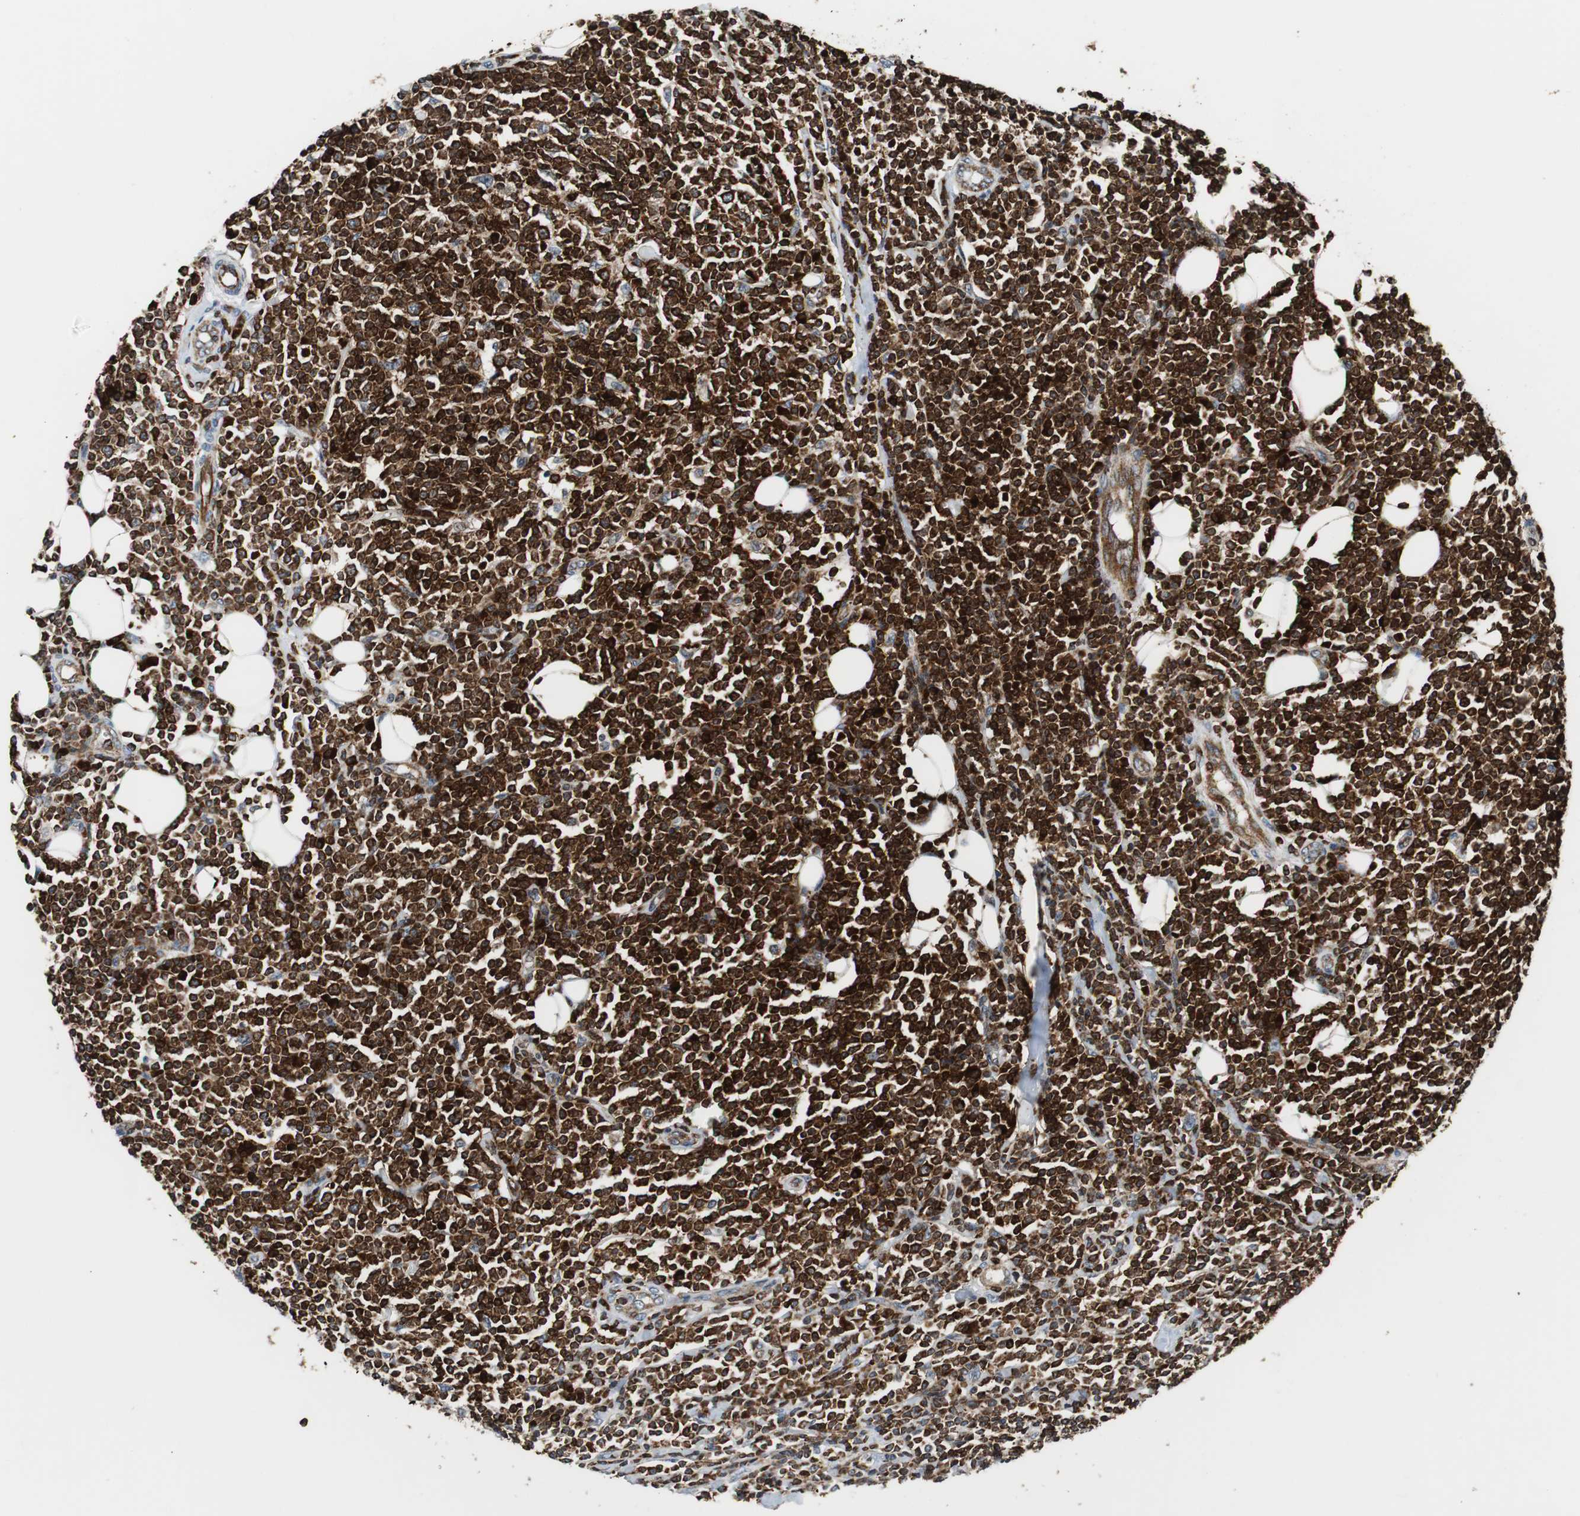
{"staining": {"intensity": "strong", "quantity": ">75%", "location": "cytoplasmic/membranous"}, "tissue": "lymphoma", "cell_type": "Tumor cells", "image_type": "cancer", "snomed": [{"axis": "morphology", "description": "Malignant lymphoma, non-Hodgkin's type, Low grade"}, {"axis": "topography", "description": "Soft tissue"}], "caption": "Immunohistochemical staining of human lymphoma demonstrates high levels of strong cytoplasmic/membranous staining in about >75% of tumor cells.", "gene": "TUBA4A", "patient": {"sex": "male", "age": 92}}